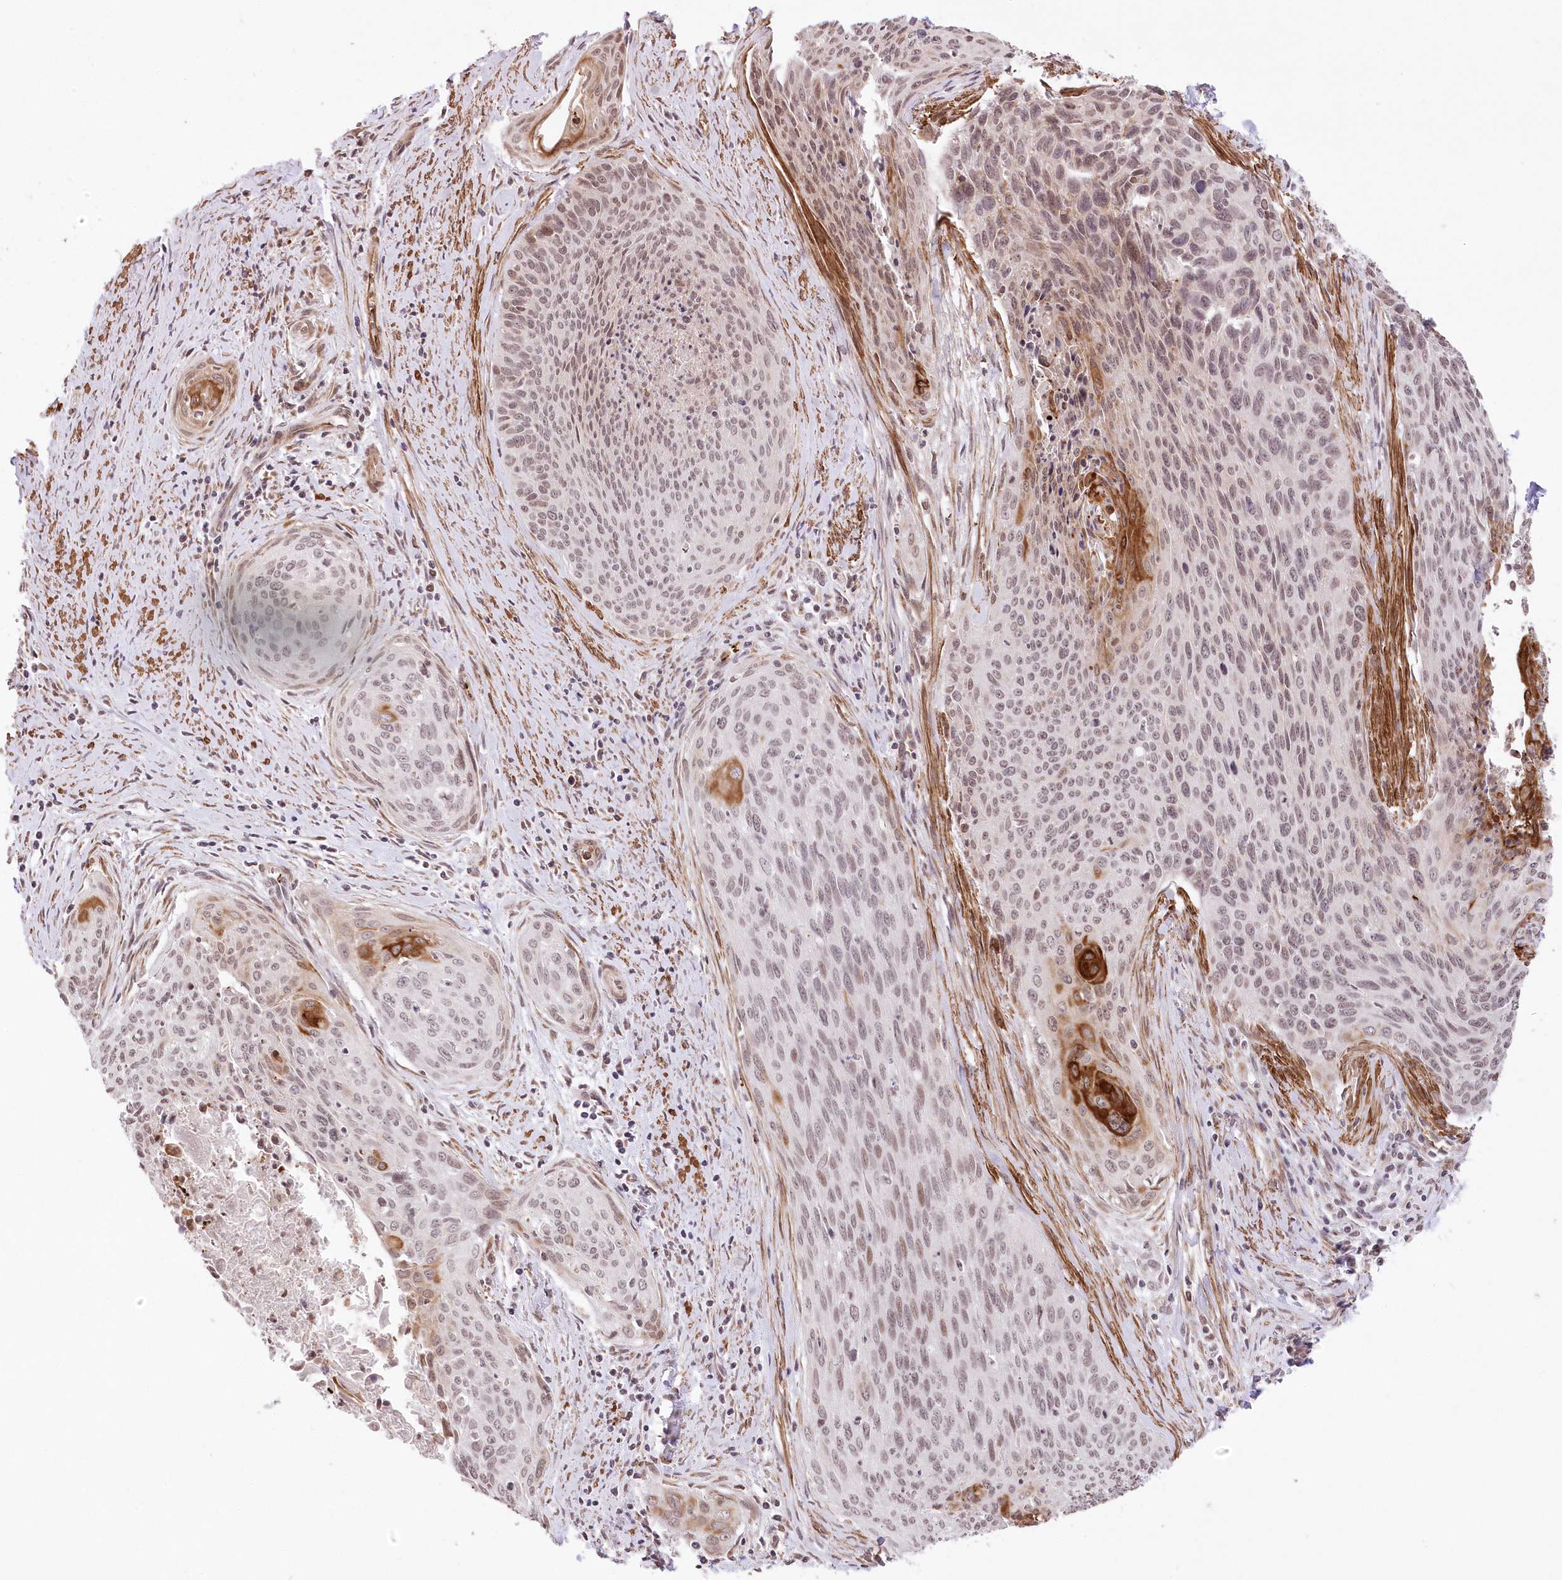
{"staining": {"intensity": "strong", "quantity": "<25%", "location": "cytoplasmic/membranous"}, "tissue": "cervical cancer", "cell_type": "Tumor cells", "image_type": "cancer", "snomed": [{"axis": "morphology", "description": "Squamous cell carcinoma, NOS"}, {"axis": "topography", "description": "Cervix"}], "caption": "A medium amount of strong cytoplasmic/membranous expression is present in about <25% of tumor cells in cervical cancer (squamous cell carcinoma) tissue.", "gene": "RBM27", "patient": {"sex": "female", "age": 55}}